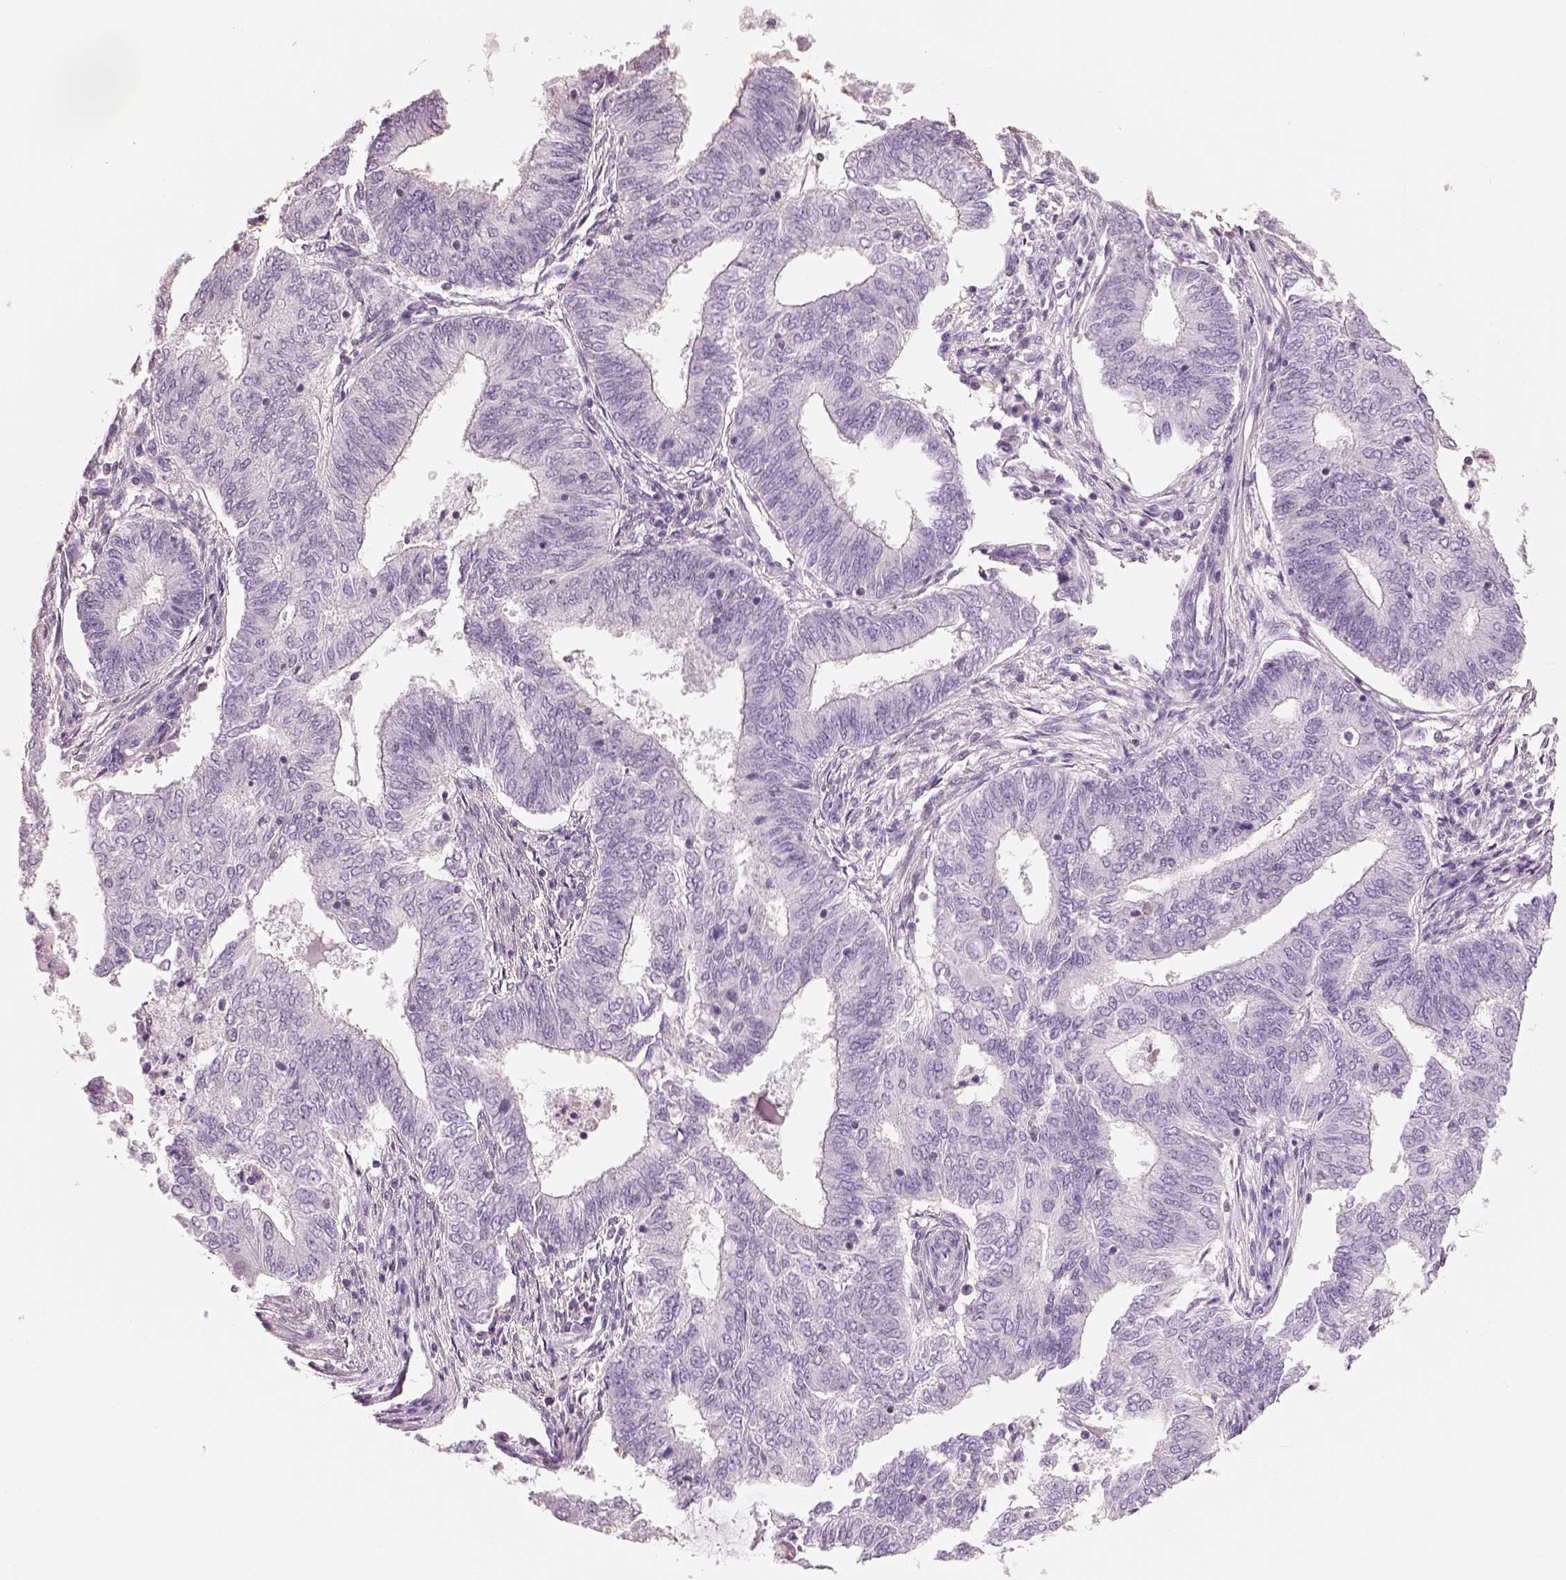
{"staining": {"intensity": "negative", "quantity": "none", "location": "none"}, "tissue": "endometrial cancer", "cell_type": "Tumor cells", "image_type": "cancer", "snomed": [{"axis": "morphology", "description": "Adenocarcinoma, NOS"}, {"axis": "topography", "description": "Endometrium"}], "caption": "High power microscopy micrograph of an IHC photomicrograph of endometrial adenocarcinoma, revealing no significant expression in tumor cells.", "gene": "OTUD6A", "patient": {"sex": "female", "age": 62}}